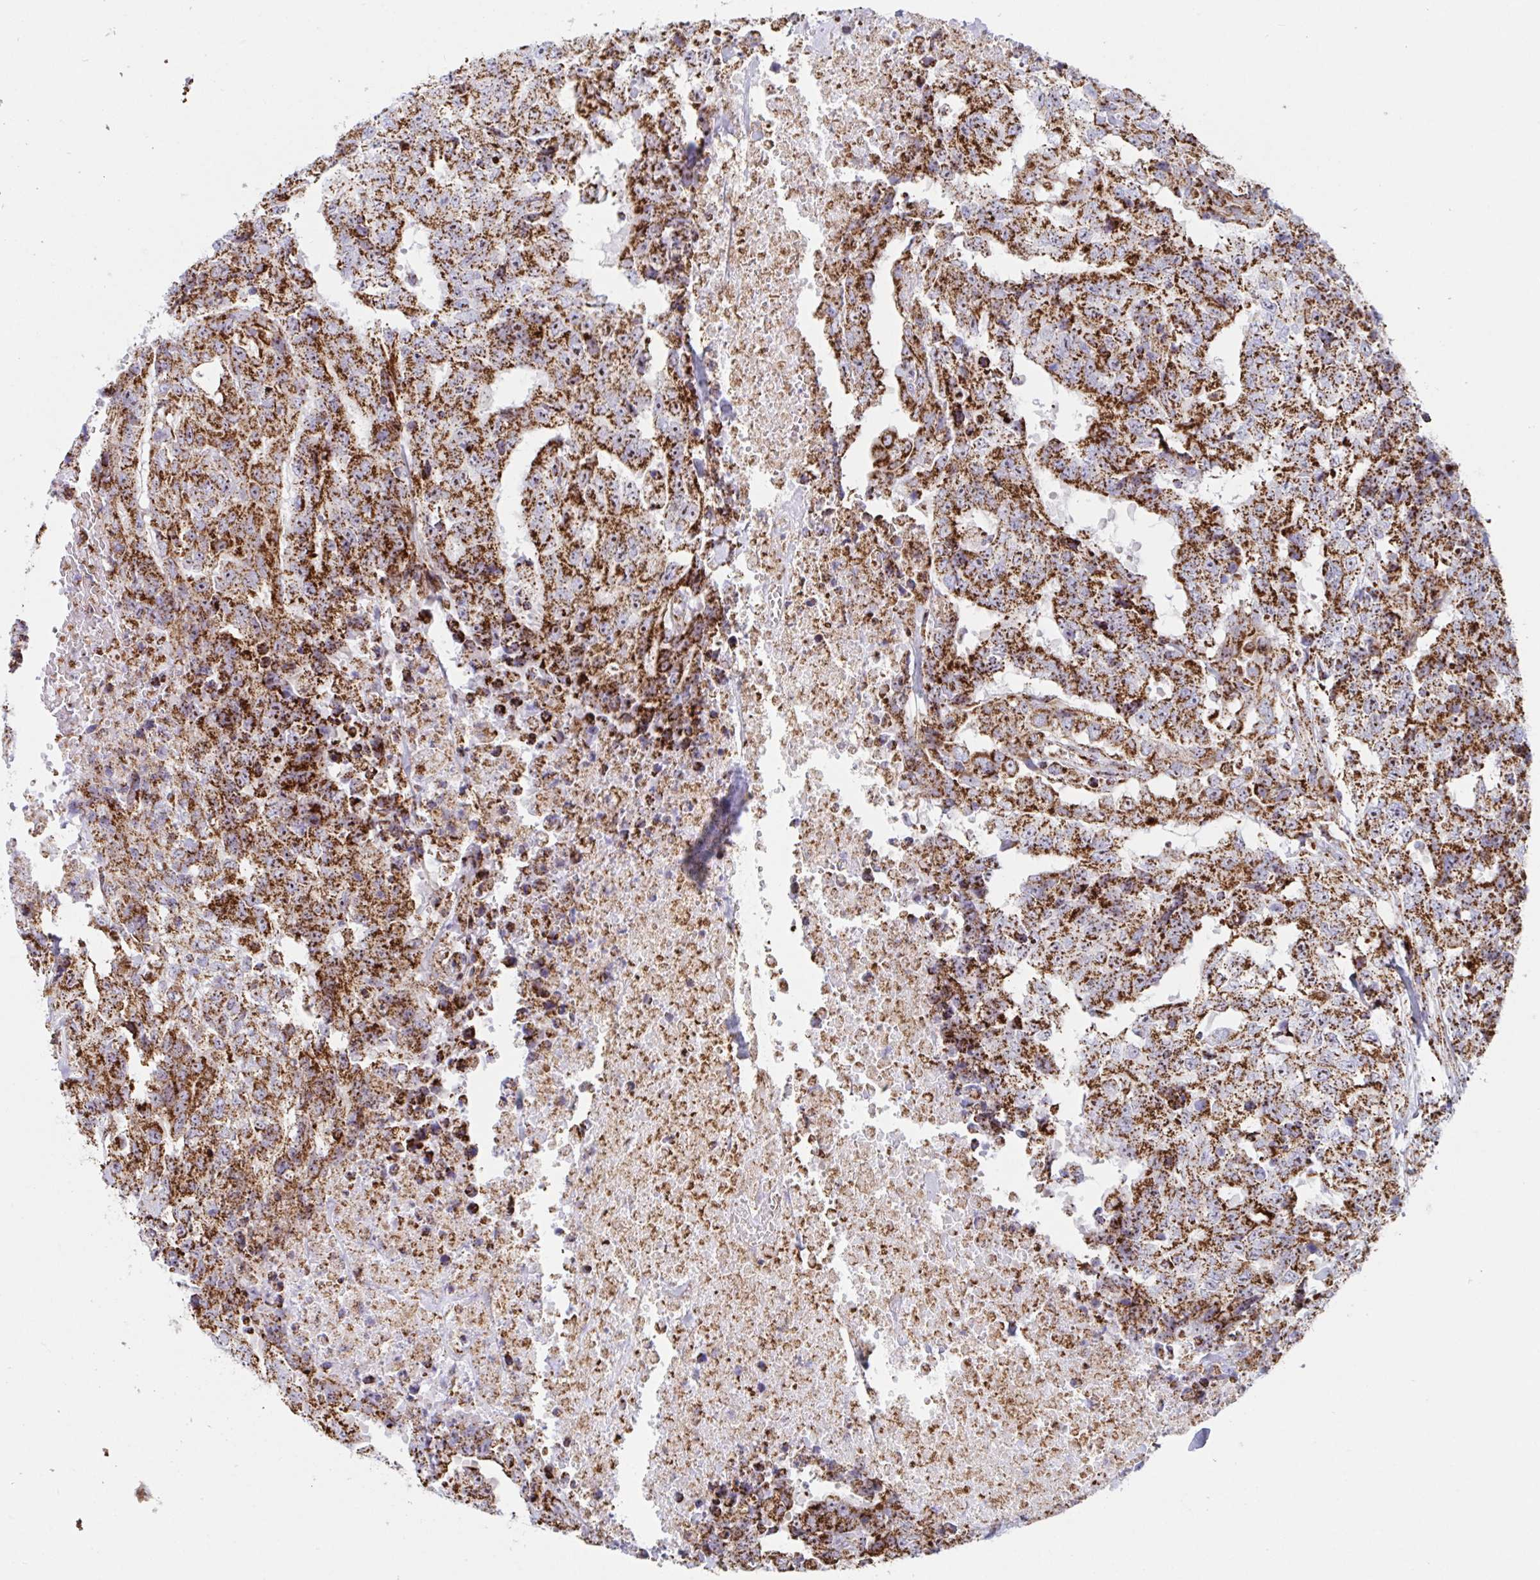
{"staining": {"intensity": "strong", "quantity": ">75%", "location": "cytoplasmic/membranous"}, "tissue": "testis cancer", "cell_type": "Tumor cells", "image_type": "cancer", "snomed": [{"axis": "morphology", "description": "Carcinoma, Embryonal, NOS"}, {"axis": "topography", "description": "Testis"}], "caption": "Protein staining displays strong cytoplasmic/membranous staining in about >75% of tumor cells in testis cancer (embryonal carcinoma). (IHC, brightfield microscopy, high magnification).", "gene": "ATP5MJ", "patient": {"sex": "male", "age": 24}}